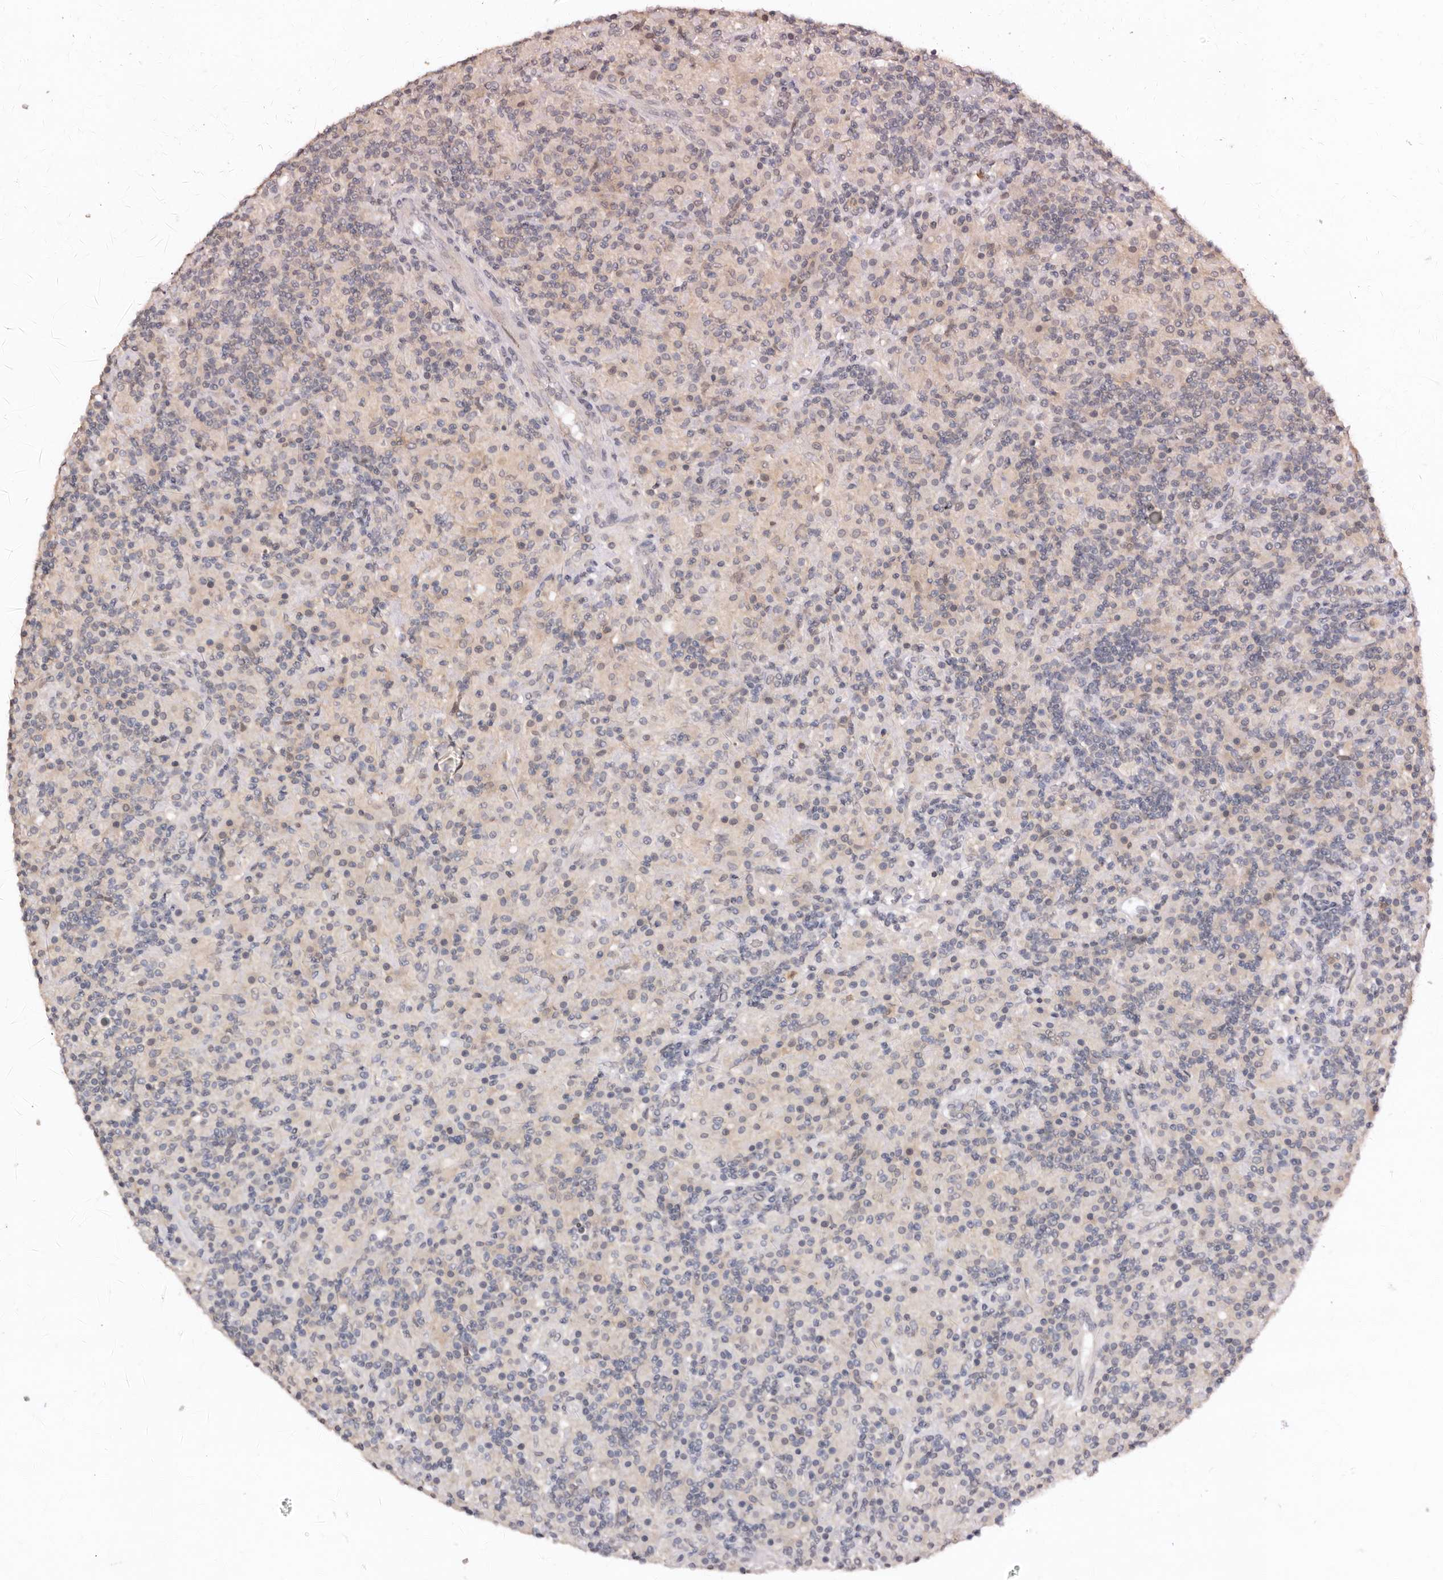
{"staining": {"intensity": "negative", "quantity": "none", "location": "none"}, "tissue": "lymphoma", "cell_type": "Tumor cells", "image_type": "cancer", "snomed": [{"axis": "morphology", "description": "Hodgkin's disease, NOS"}, {"axis": "topography", "description": "Lymph node"}], "caption": "Immunohistochemistry photomicrograph of neoplastic tissue: Hodgkin's disease stained with DAB reveals no significant protein positivity in tumor cells. The staining was performed using DAB (3,3'-diaminobenzidine) to visualize the protein expression in brown, while the nuclei were stained in blue with hematoxylin (Magnification: 20x).", "gene": "SULT1E1", "patient": {"sex": "male", "age": 70}}